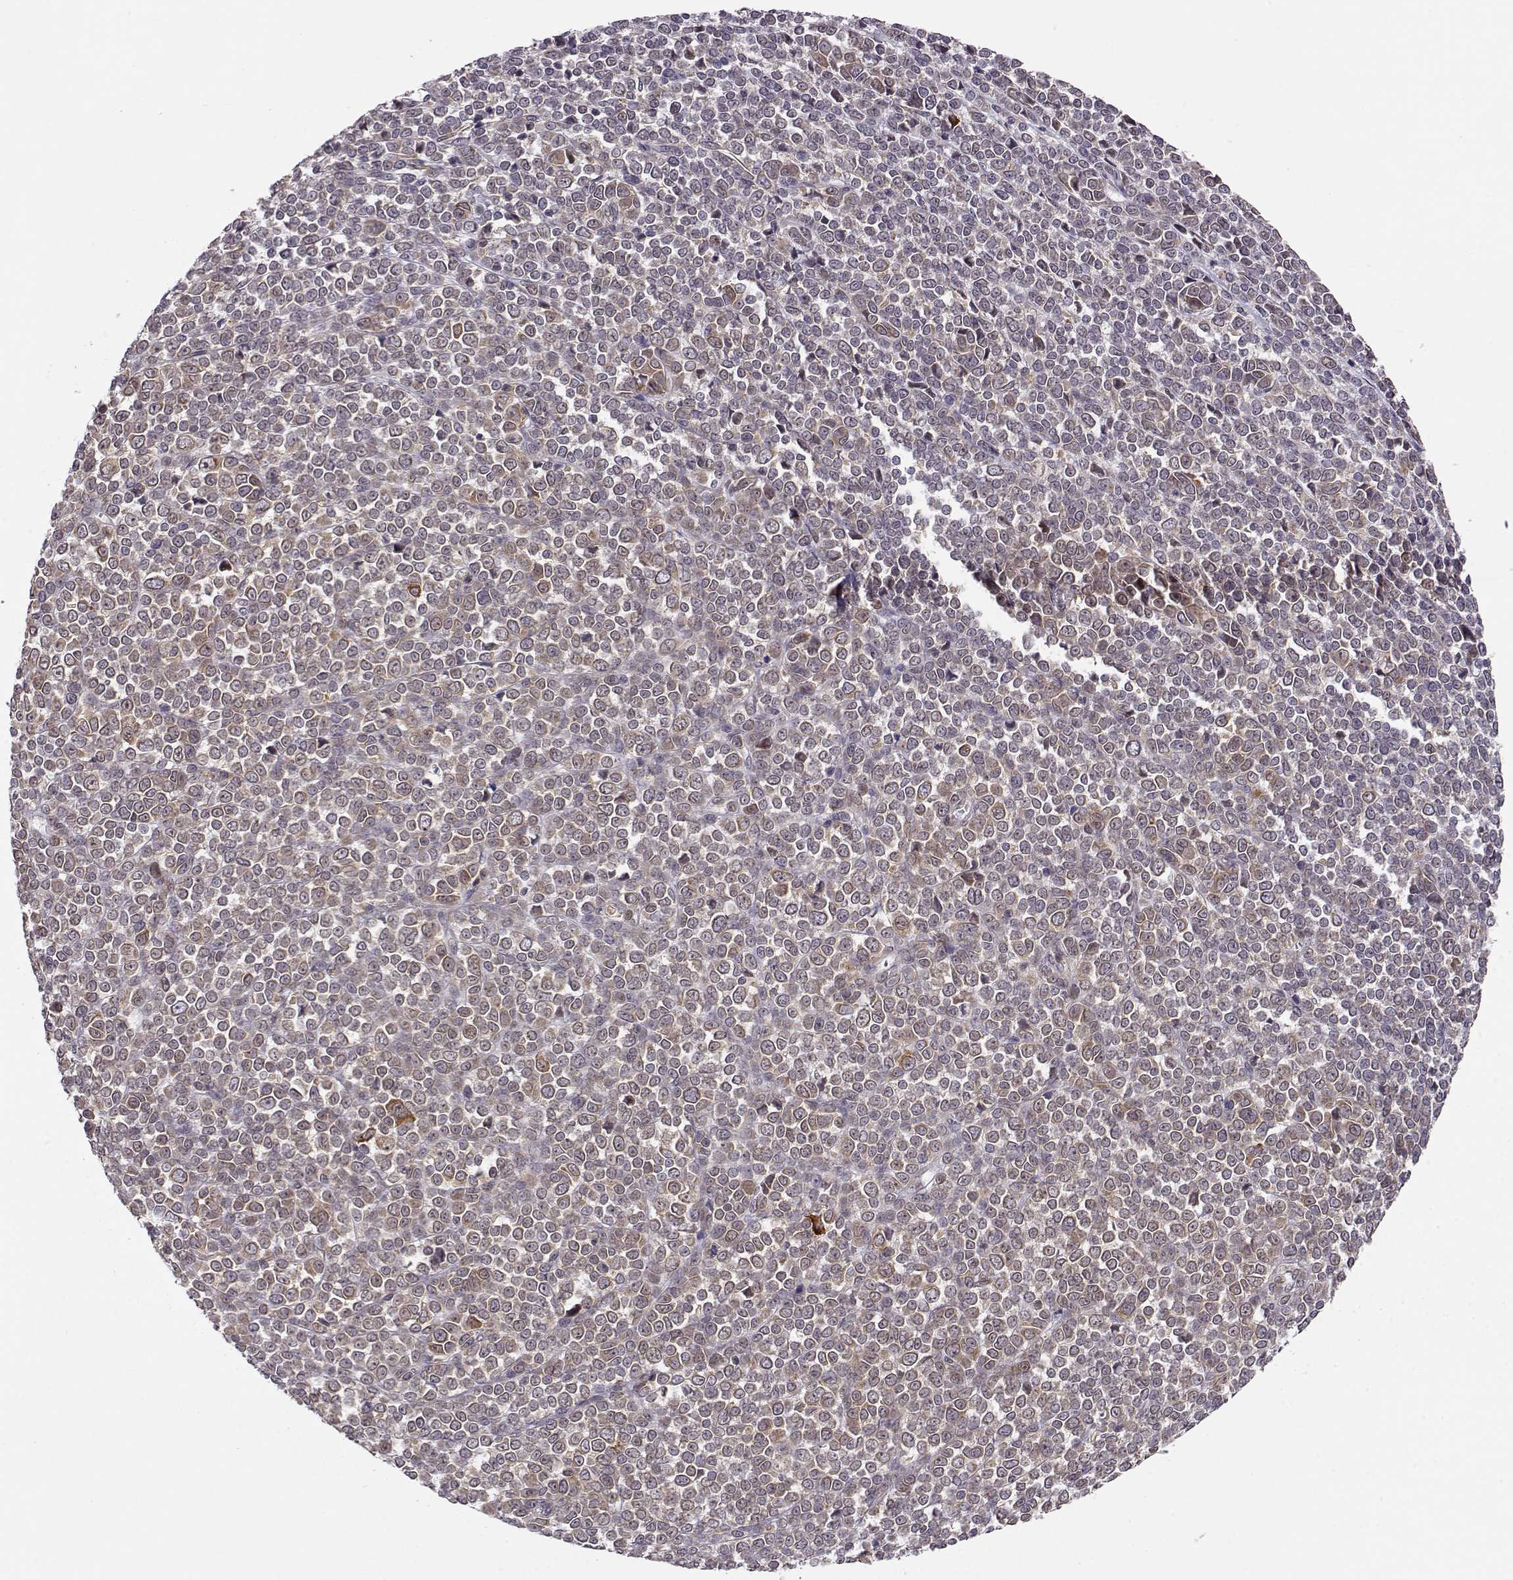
{"staining": {"intensity": "weak", "quantity": "25%-75%", "location": "cytoplasmic/membranous"}, "tissue": "melanoma", "cell_type": "Tumor cells", "image_type": "cancer", "snomed": [{"axis": "morphology", "description": "Malignant melanoma, NOS"}, {"axis": "topography", "description": "Skin"}], "caption": "A photomicrograph of melanoma stained for a protein shows weak cytoplasmic/membranous brown staining in tumor cells.", "gene": "ERGIC2", "patient": {"sex": "female", "age": 95}}